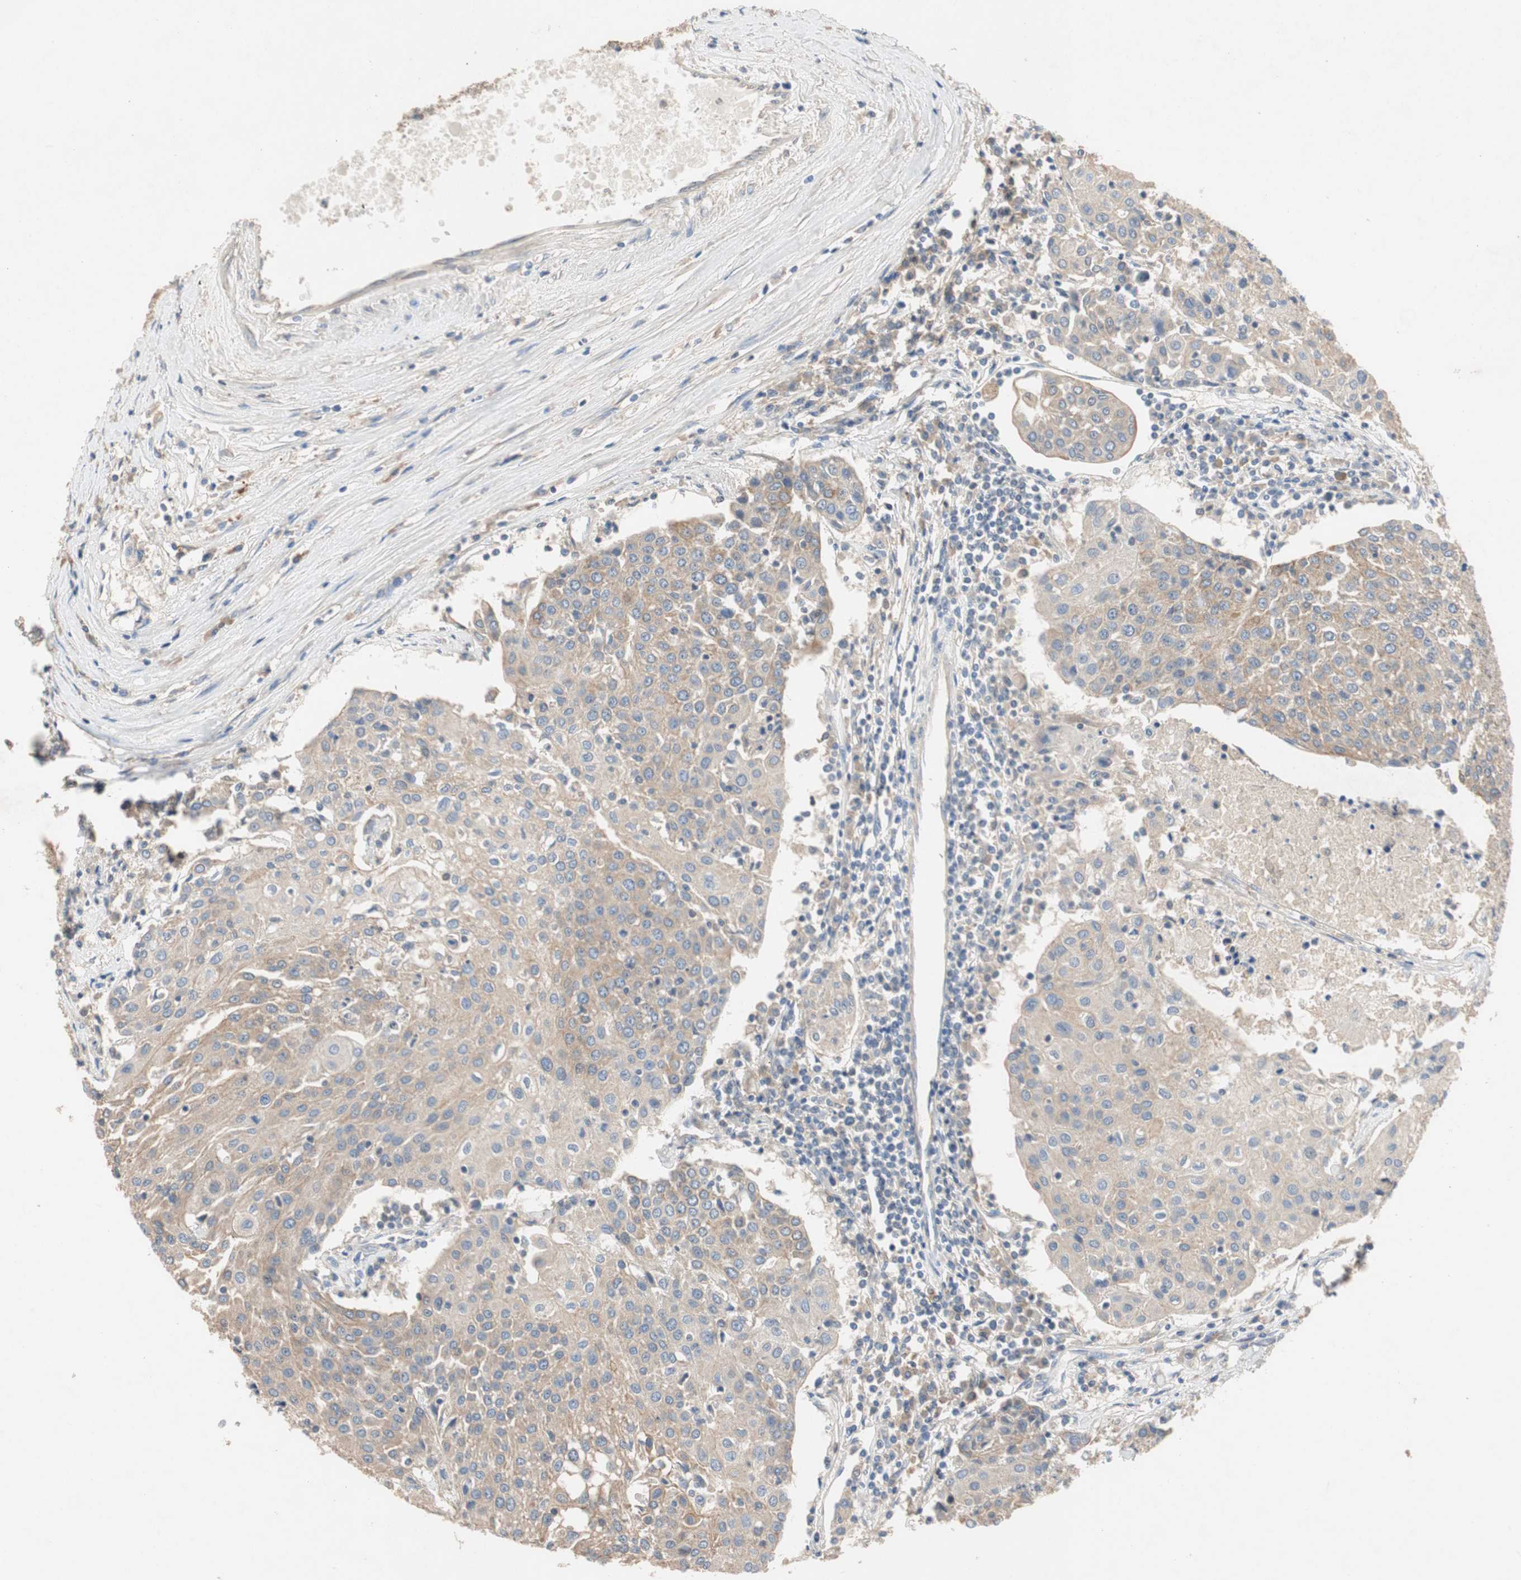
{"staining": {"intensity": "weak", "quantity": "25%-75%", "location": "cytoplasmic/membranous"}, "tissue": "urothelial cancer", "cell_type": "Tumor cells", "image_type": "cancer", "snomed": [{"axis": "morphology", "description": "Urothelial carcinoma, High grade"}, {"axis": "topography", "description": "Urinary bladder"}], "caption": "This histopathology image demonstrates immunohistochemistry staining of human urothelial cancer, with low weak cytoplasmic/membranous staining in approximately 25%-75% of tumor cells.", "gene": "ADAP1", "patient": {"sex": "female", "age": 85}}